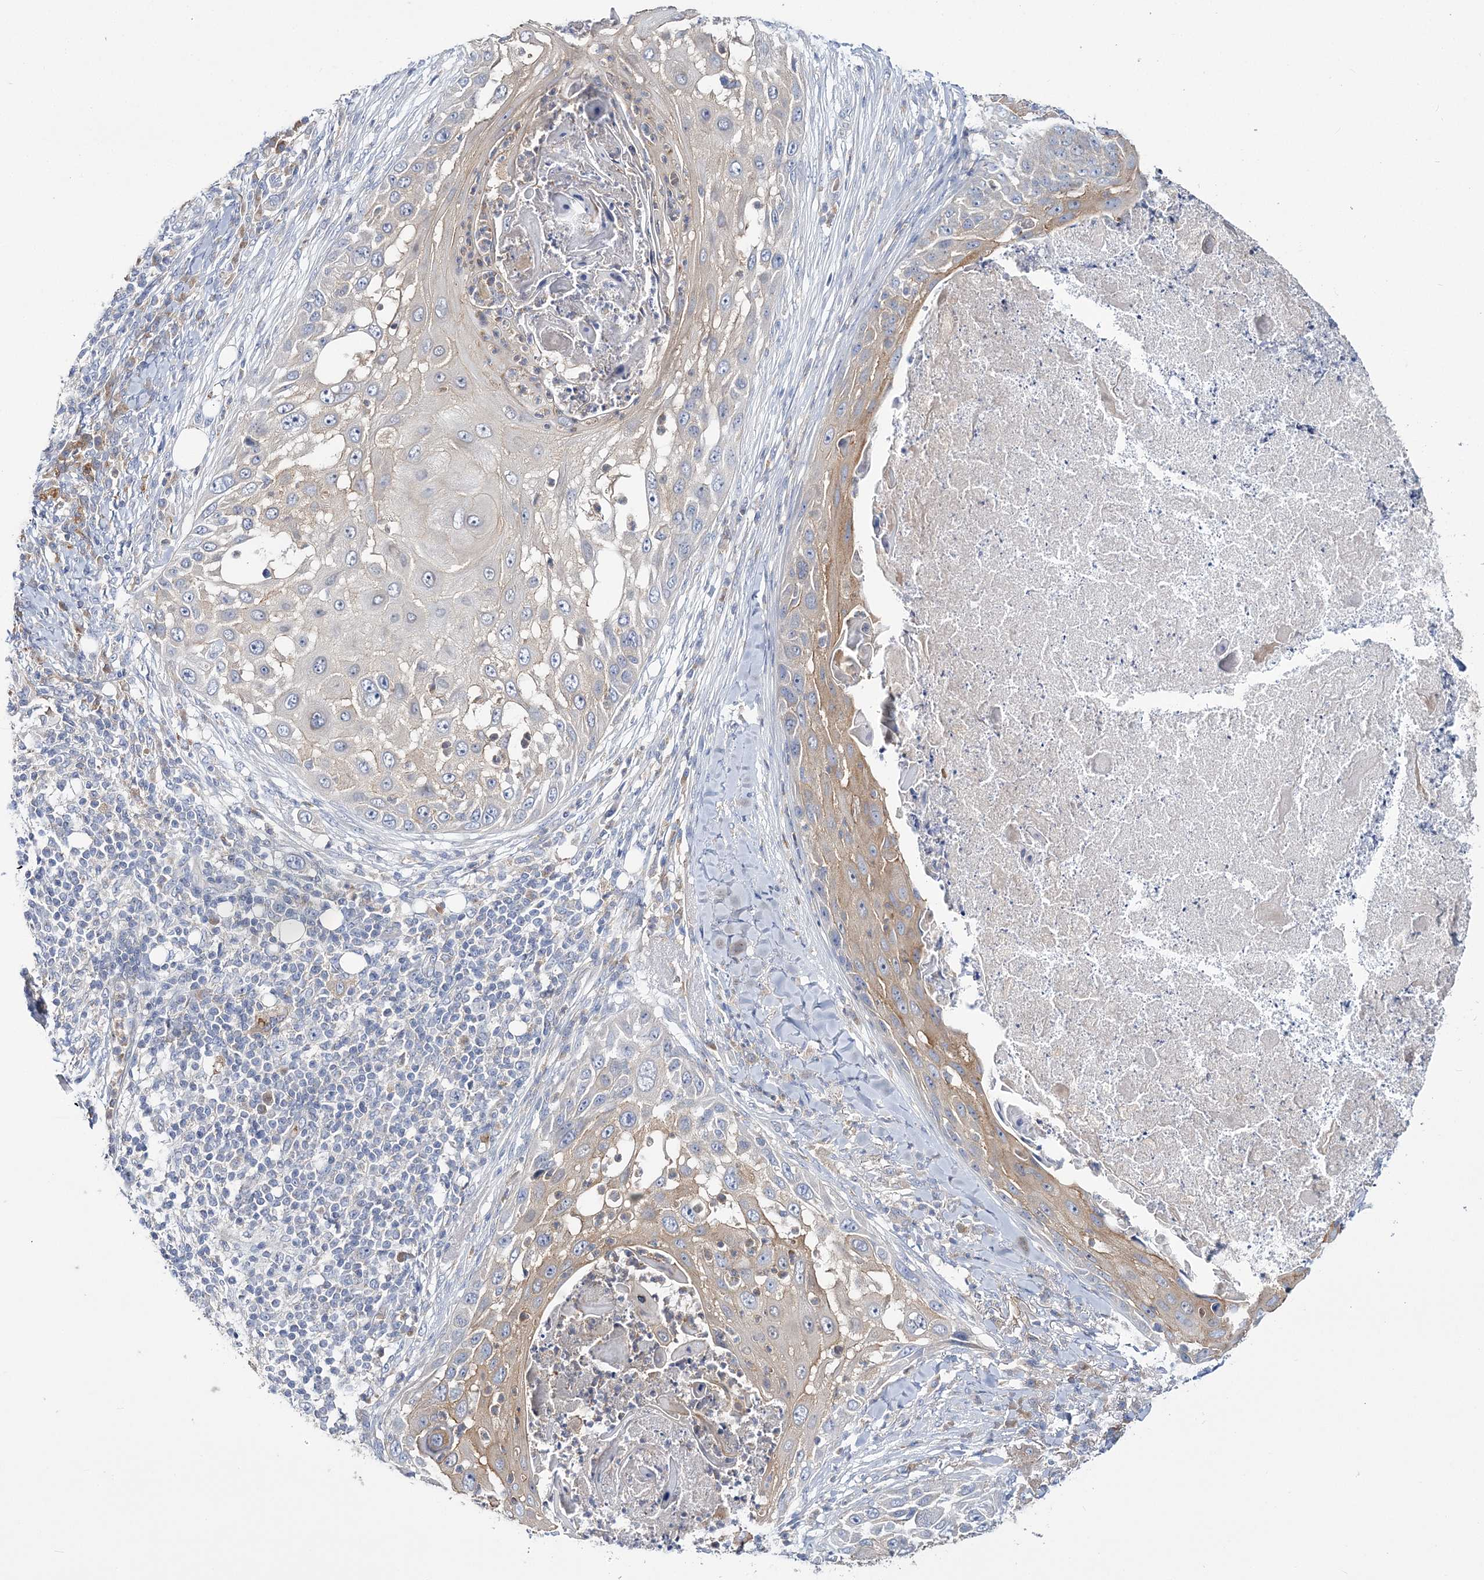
{"staining": {"intensity": "moderate", "quantity": "<25%", "location": "cytoplasmic/membranous"}, "tissue": "skin cancer", "cell_type": "Tumor cells", "image_type": "cancer", "snomed": [{"axis": "morphology", "description": "Squamous cell carcinoma, NOS"}, {"axis": "topography", "description": "Skin"}], "caption": "A high-resolution image shows immunohistochemistry (IHC) staining of squamous cell carcinoma (skin), which demonstrates moderate cytoplasmic/membranous positivity in approximately <25% of tumor cells.", "gene": "ATP11B", "patient": {"sex": "female", "age": 44}}